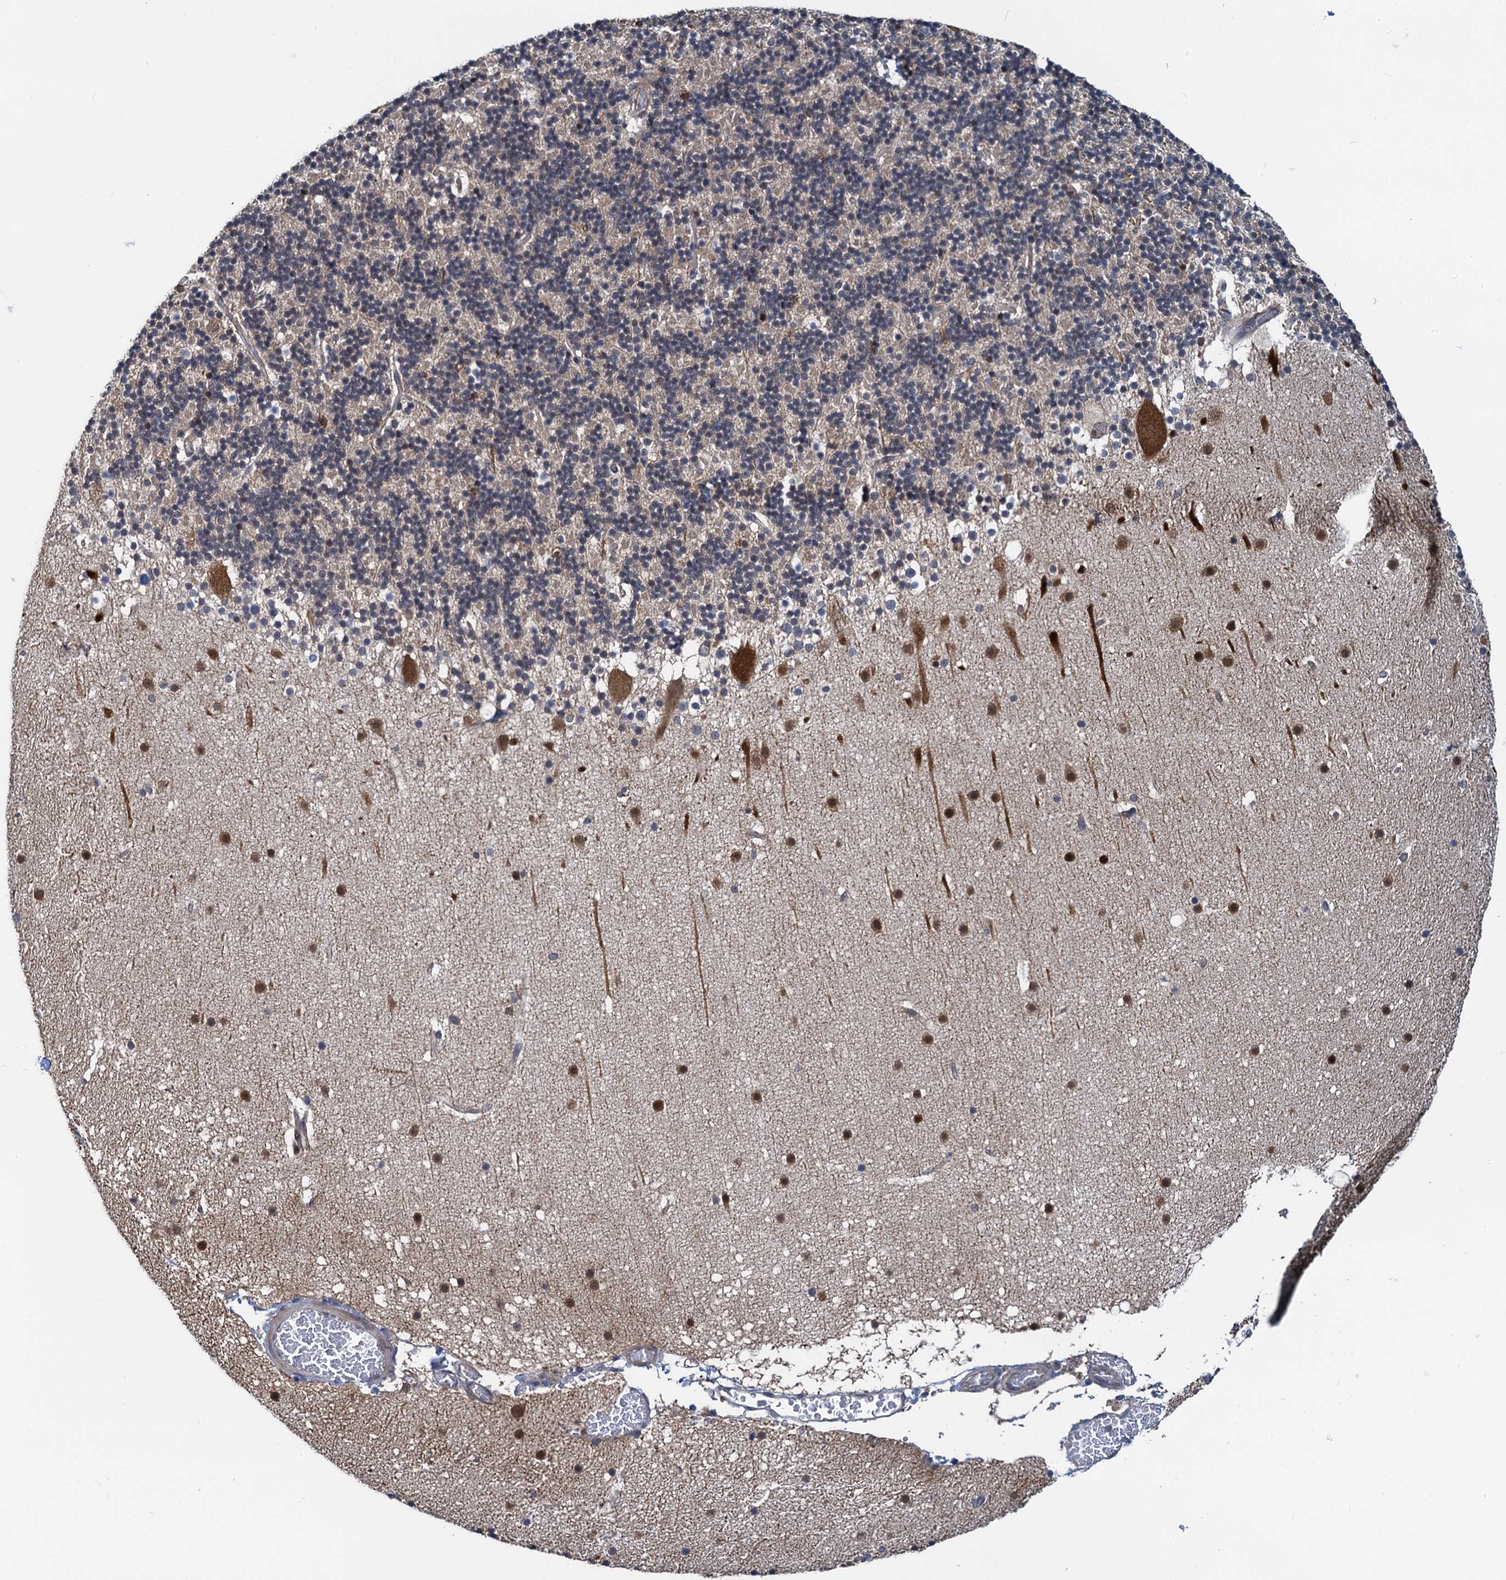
{"staining": {"intensity": "strong", "quantity": "<25%", "location": "nuclear"}, "tissue": "cerebellum", "cell_type": "Cells in granular layer", "image_type": "normal", "snomed": [{"axis": "morphology", "description": "Normal tissue, NOS"}, {"axis": "topography", "description": "Cerebellum"}], "caption": "Cells in granular layer reveal strong nuclear expression in approximately <25% of cells in benign cerebellum. The staining was performed using DAB, with brown indicating positive protein expression. Nuclei are stained blue with hematoxylin.", "gene": "RNF125", "patient": {"sex": "male", "age": 57}}